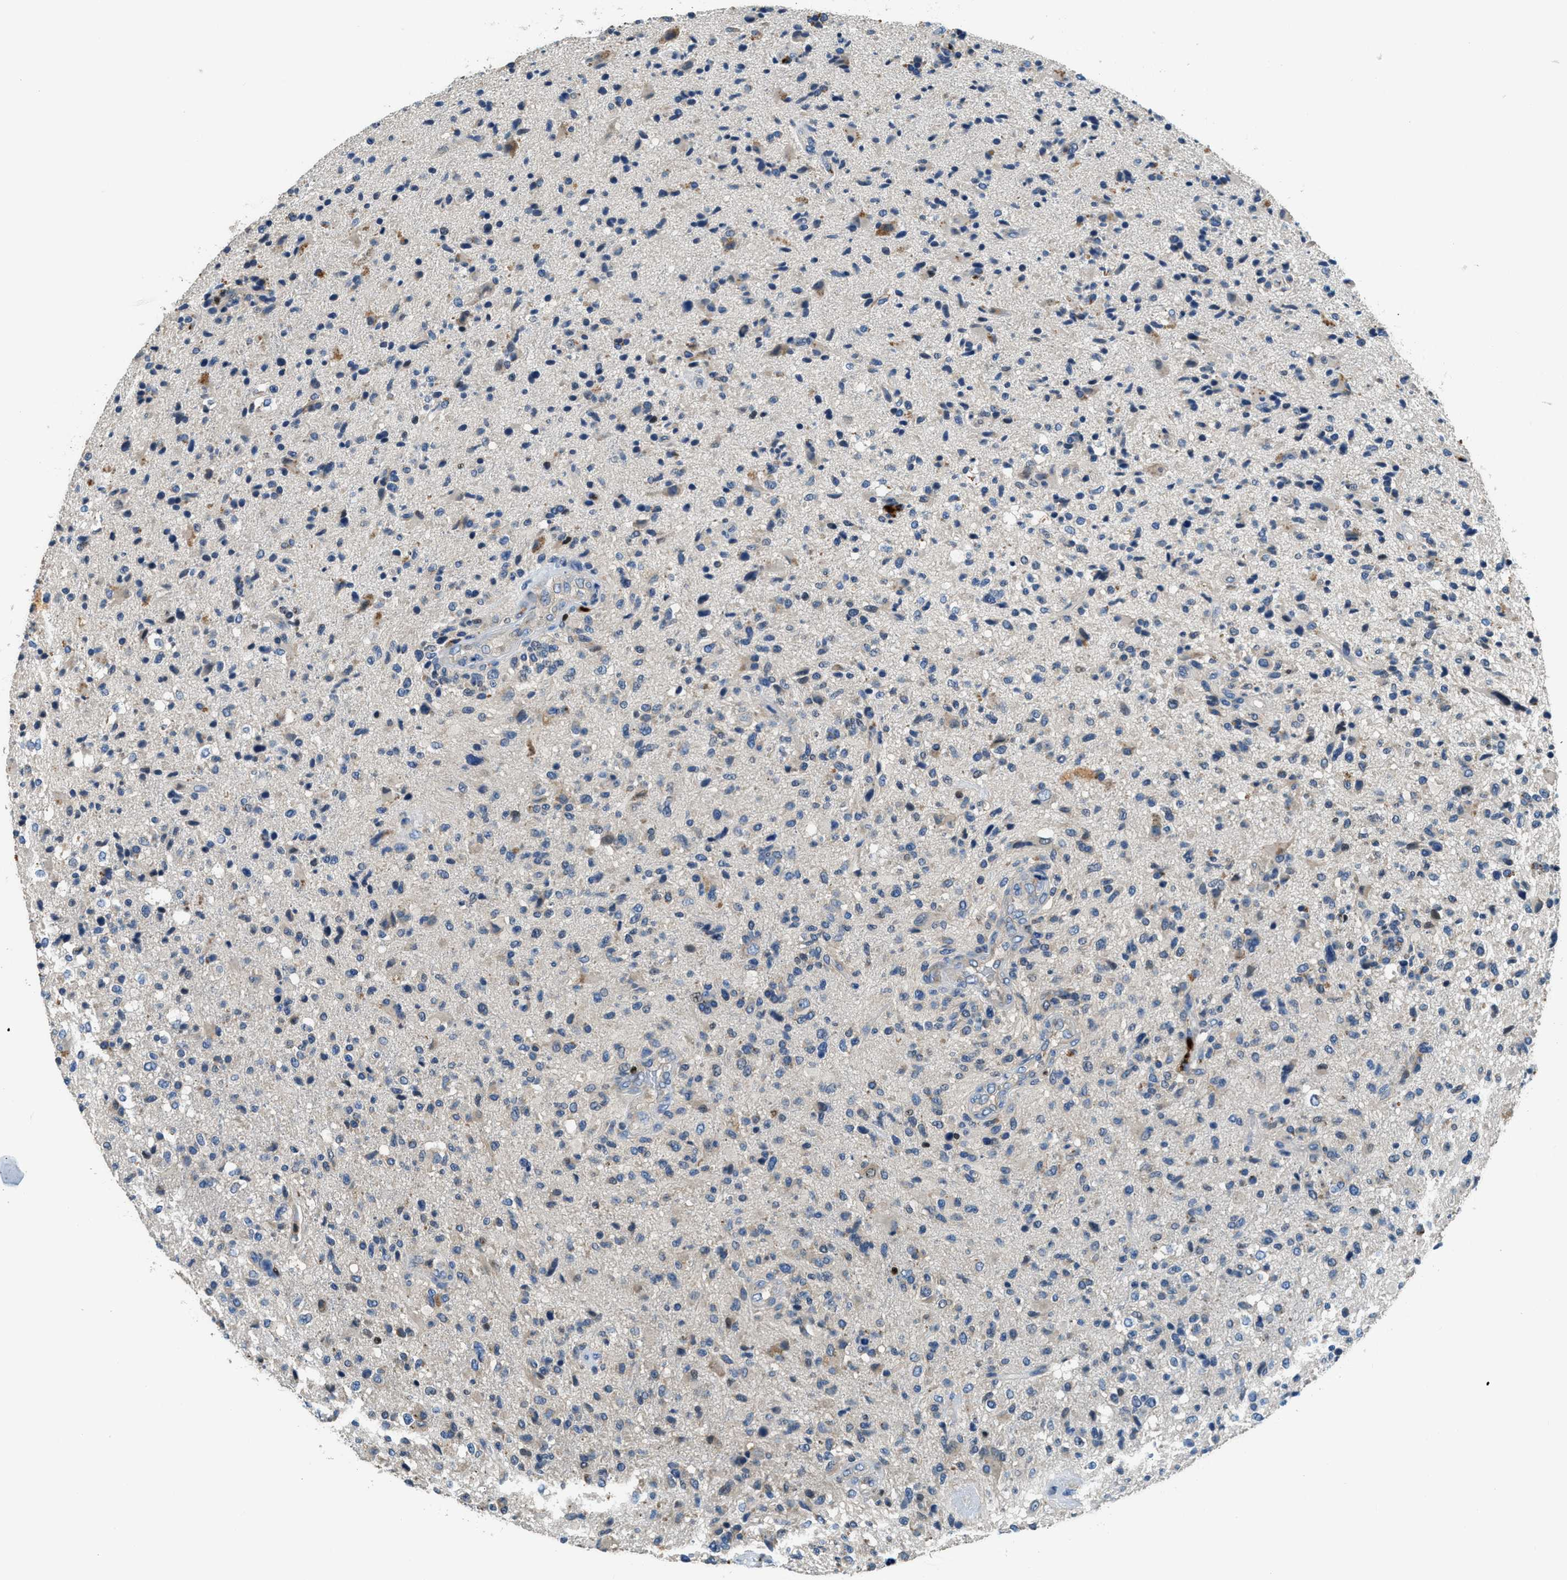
{"staining": {"intensity": "weak", "quantity": "<25%", "location": "cytoplasmic/membranous"}, "tissue": "glioma", "cell_type": "Tumor cells", "image_type": "cancer", "snomed": [{"axis": "morphology", "description": "Glioma, malignant, High grade"}, {"axis": "topography", "description": "Brain"}], "caption": "Immunohistochemical staining of malignant glioma (high-grade) displays no significant staining in tumor cells. (DAB (3,3'-diaminobenzidine) immunohistochemistry, high magnification).", "gene": "TOX", "patient": {"sex": "male", "age": 72}}